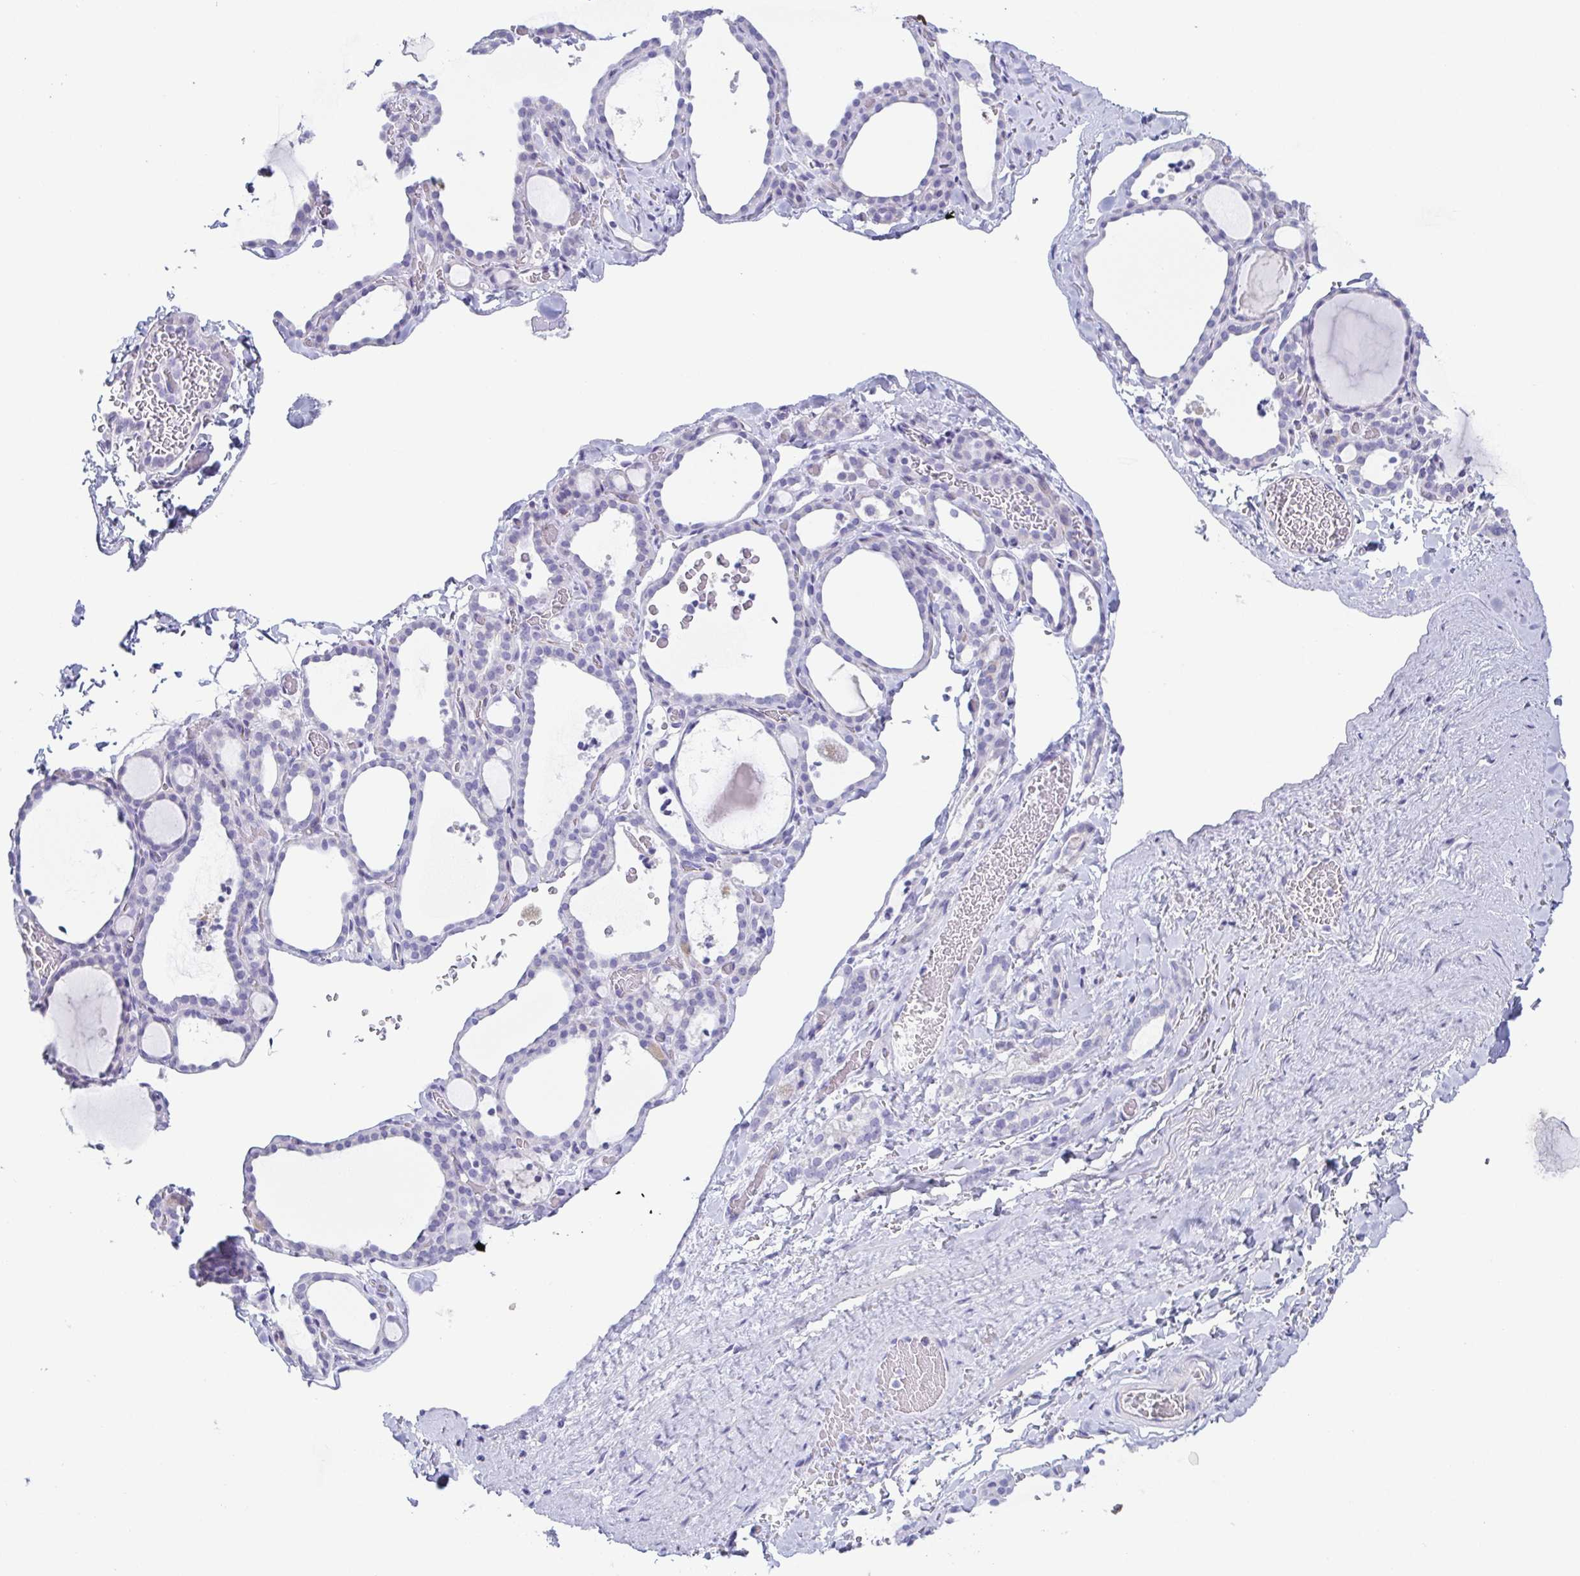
{"staining": {"intensity": "negative", "quantity": "none", "location": "none"}, "tissue": "thyroid gland", "cell_type": "Glandular cells", "image_type": "normal", "snomed": [{"axis": "morphology", "description": "Normal tissue, NOS"}, {"axis": "topography", "description": "Thyroid gland"}], "caption": "An IHC histopathology image of benign thyroid gland is shown. There is no staining in glandular cells of thyroid gland. Brightfield microscopy of IHC stained with DAB (brown) and hematoxylin (blue), captured at high magnification.", "gene": "PRR27", "patient": {"sex": "female", "age": 22}}